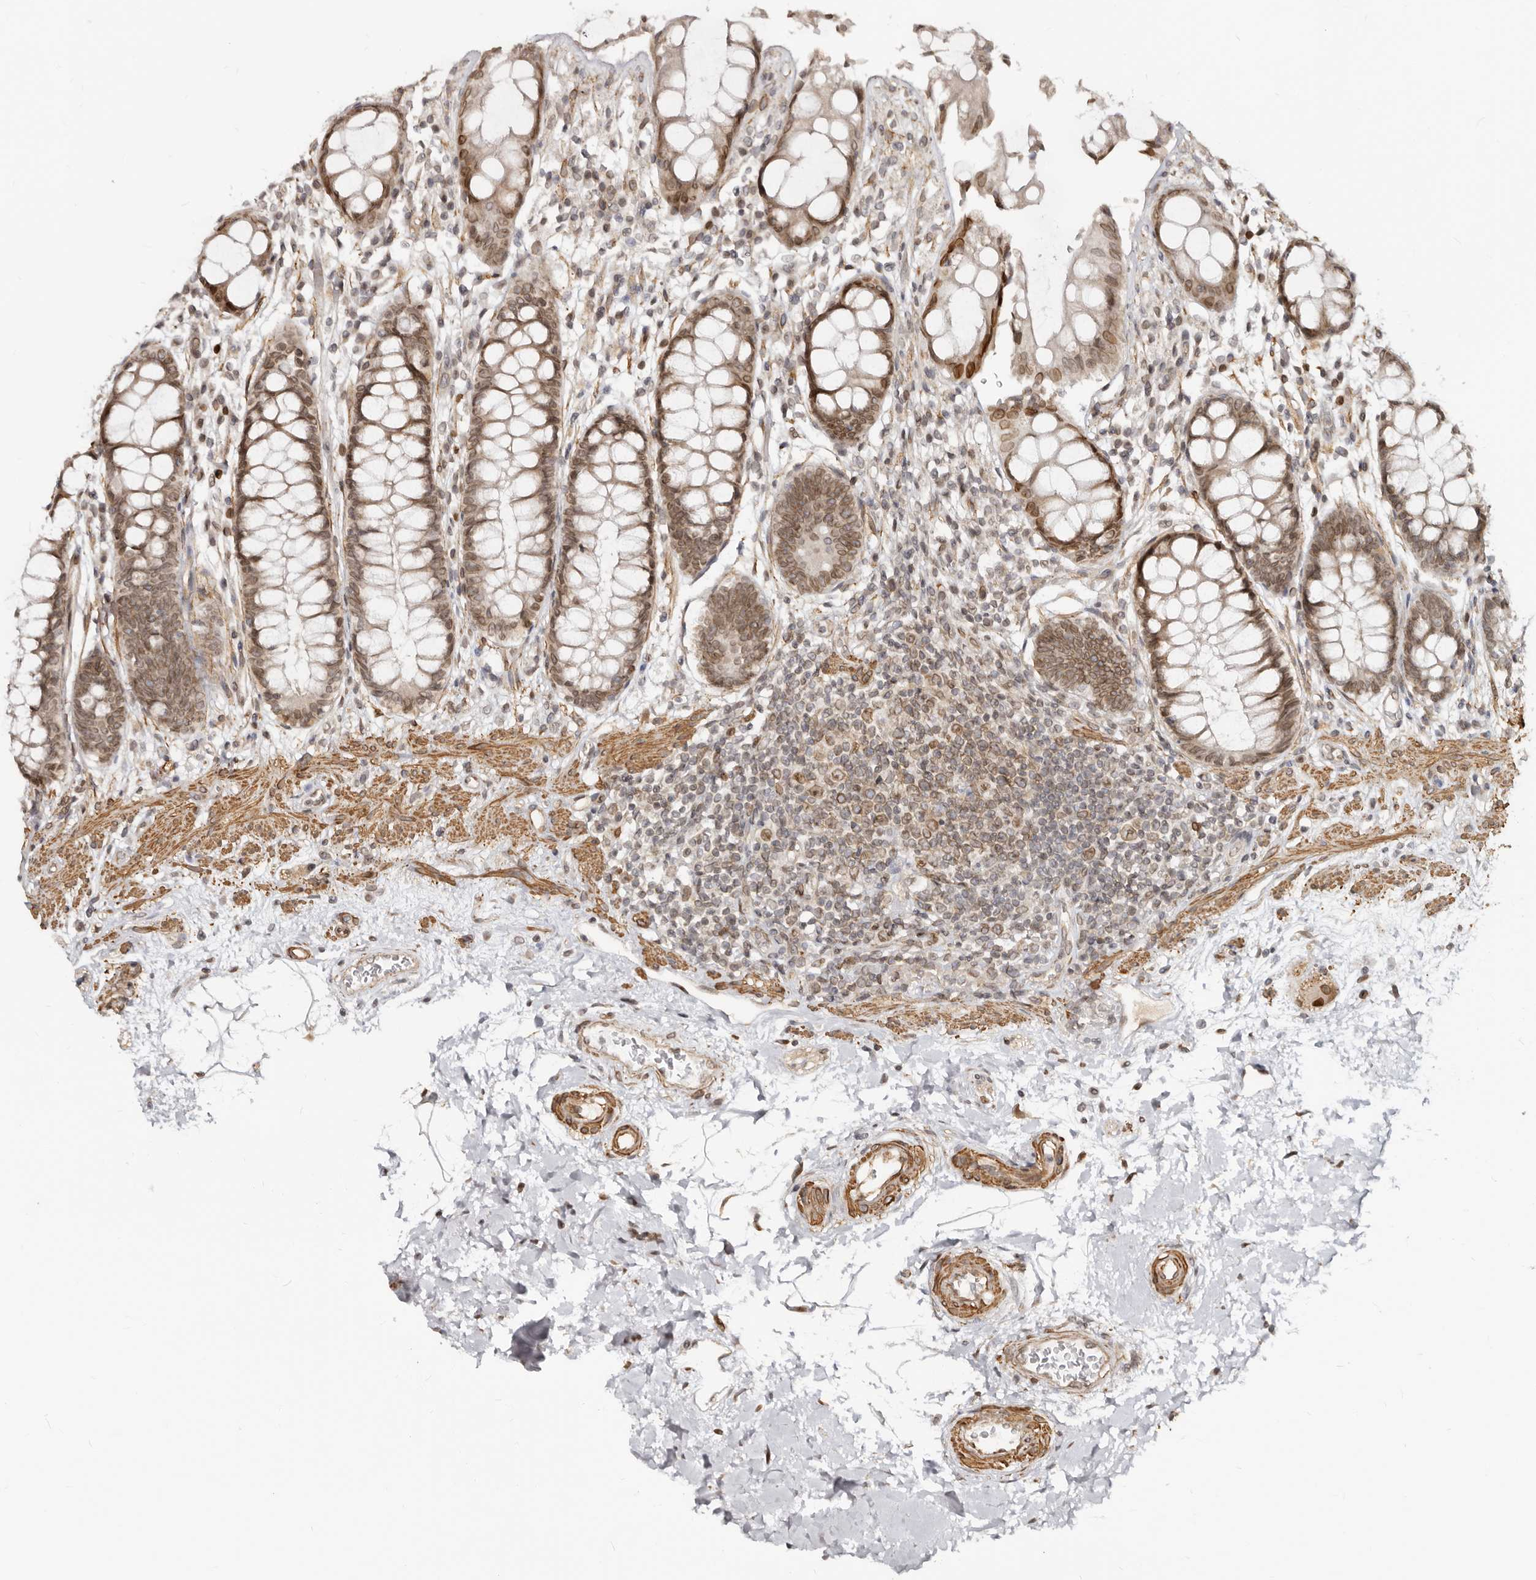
{"staining": {"intensity": "moderate", "quantity": ">75%", "location": "cytoplasmic/membranous,nuclear"}, "tissue": "rectum", "cell_type": "Glandular cells", "image_type": "normal", "snomed": [{"axis": "morphology", "description": "Normal tissue, NOS"}, {"axis": "topography", "description": "Rectum"}], "caption": "Moderate cytoplasmic/membranous,nuclear staining for a protein is appreciated in approximately >75% of glandular cells of unremarkable rectum using immunohistochemistry.", "gene": "NUP153", "patient": {"sex": "male", "age": 64}}